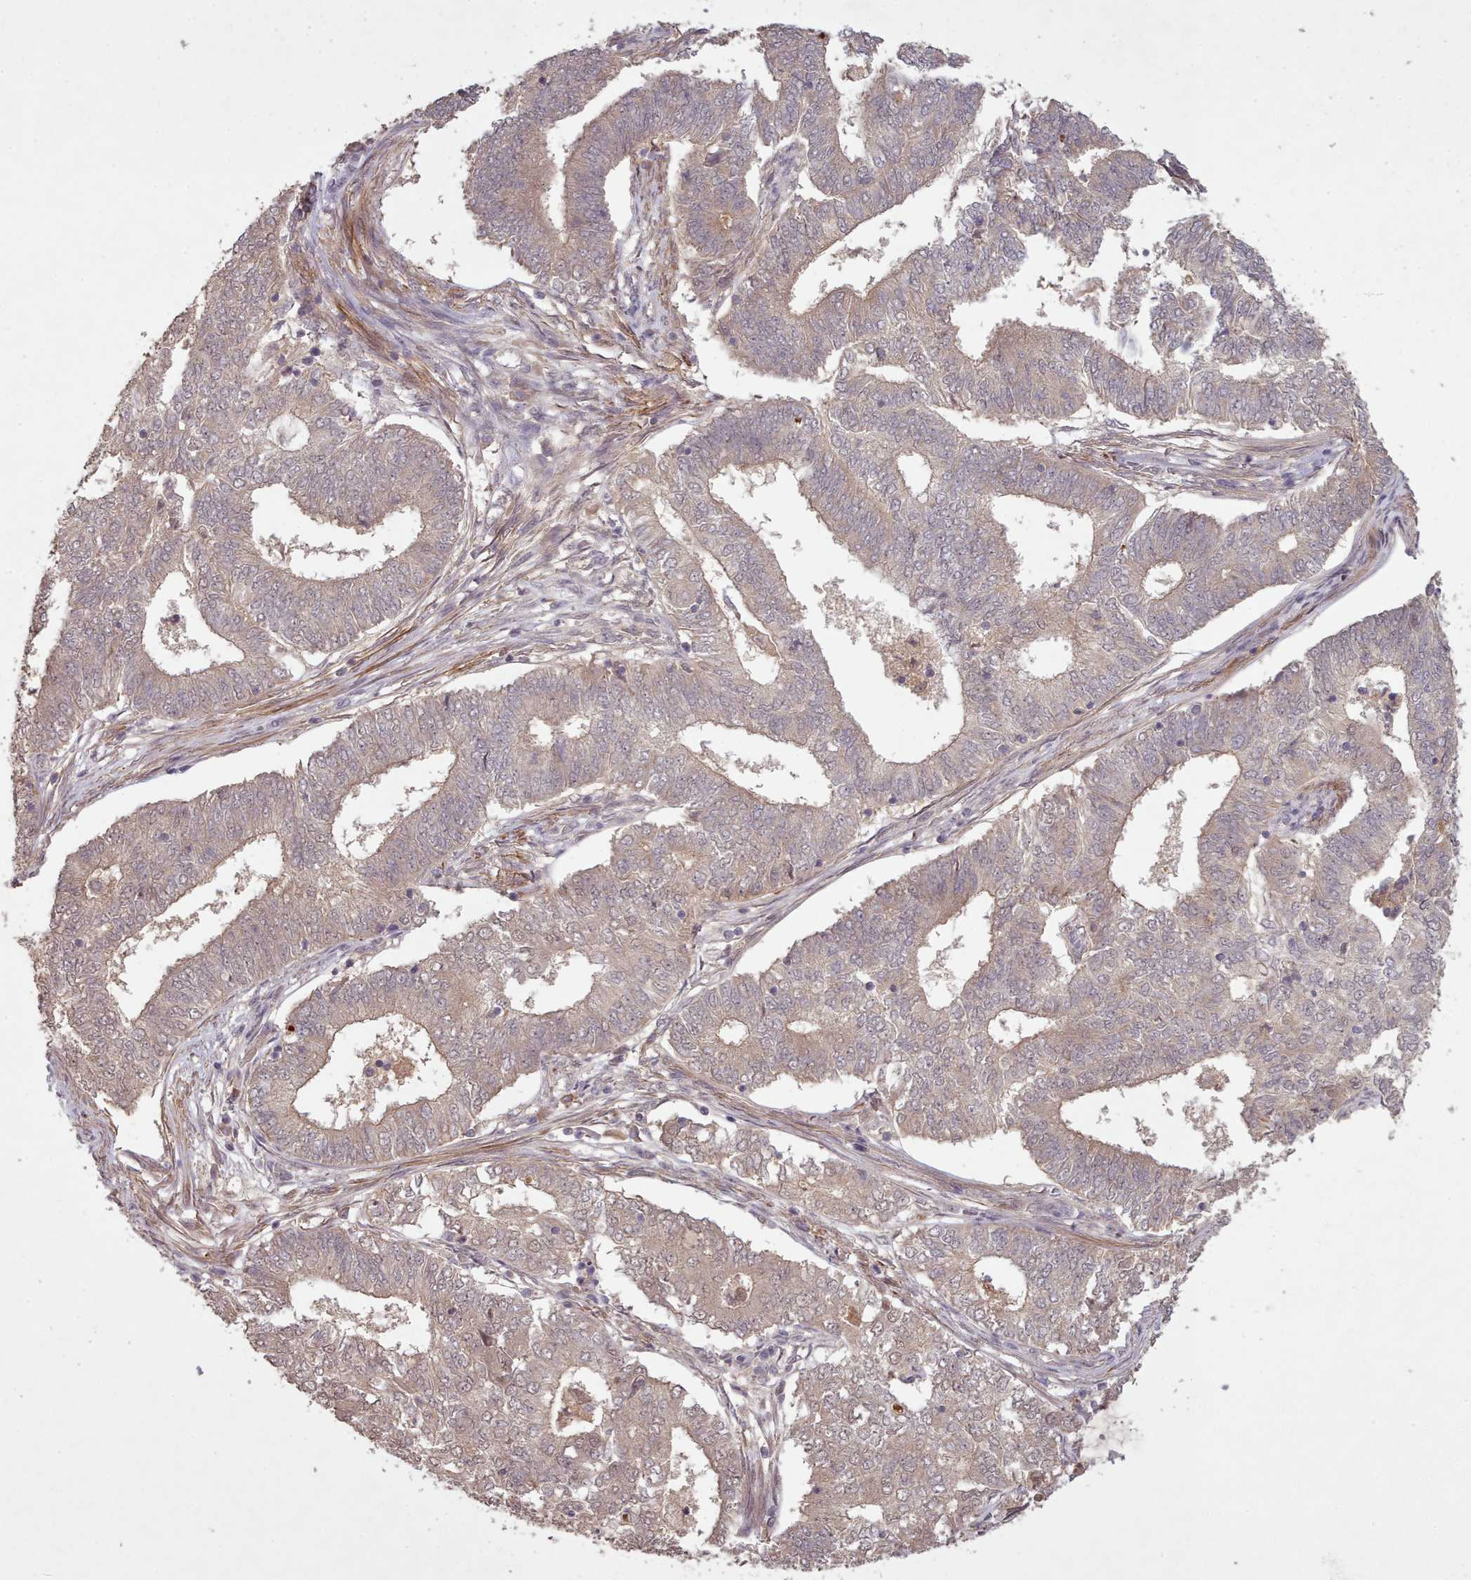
{"staining": {"intensity": "weak", "quantity": ">75%", "location": "cytoplasmic/membranous"}, "tissue": "endometrial cancer", "cell_type": "Tumor cells", "image_type": "cancer", "snomed": [{"axis": "morphology", "description": "Adenocarcinoma, NOS"}, {"axis": "topography", "description": "Endometrium"}], "caption": "An immunohistochemistry photomicrograph of tumor tissue is shown. Protein staining in brown highlights weak cytoplasmic/membranous positivity in endometrial cancer (adenocarcinoma) within tumor cells.", "gene": "CDC6", "patient": {"sex": "female", "age": 62}}